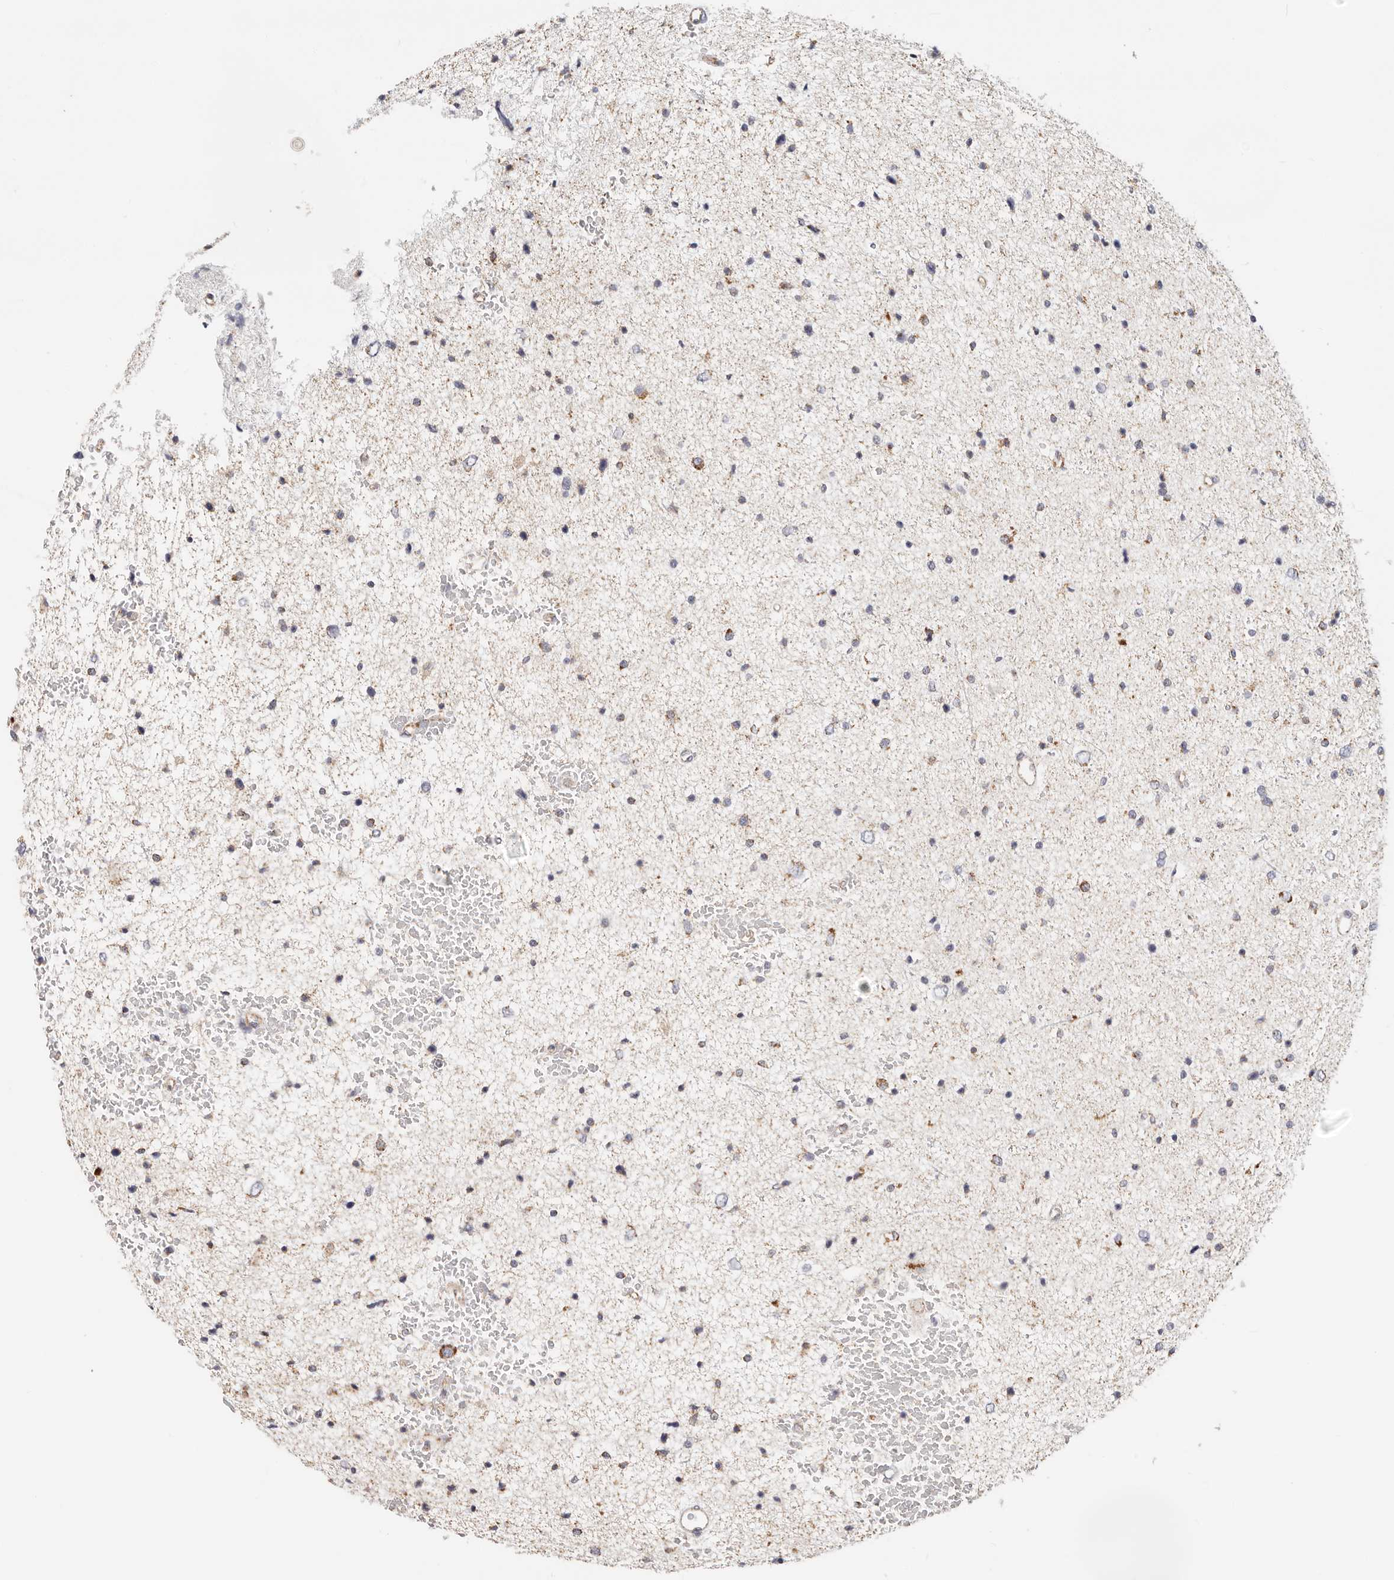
{"staining": {"intensity": "moderate", "quantity": "25%-75%", "location": "cytoplasmic/membranous"}, "tissue": "glioma", "cell_type": "Tumor cells", "image_type": "cancer", "snomed": [{"axis": "morphology", "description": "Glioma, malignant, Low grade"}, {"axis": "topography", "description": "Cerebral cortex"}], "caption": "Immunohistochemistry micrograph of malignant glioma (low-grade) stained for a protein (brown), which shows medium levels of moderate cytoplasmic/membranous positivity in about 25%-75% of tumor cells.", "gene": "AFDN", "patient": {"sex": "female", "age": 39}}